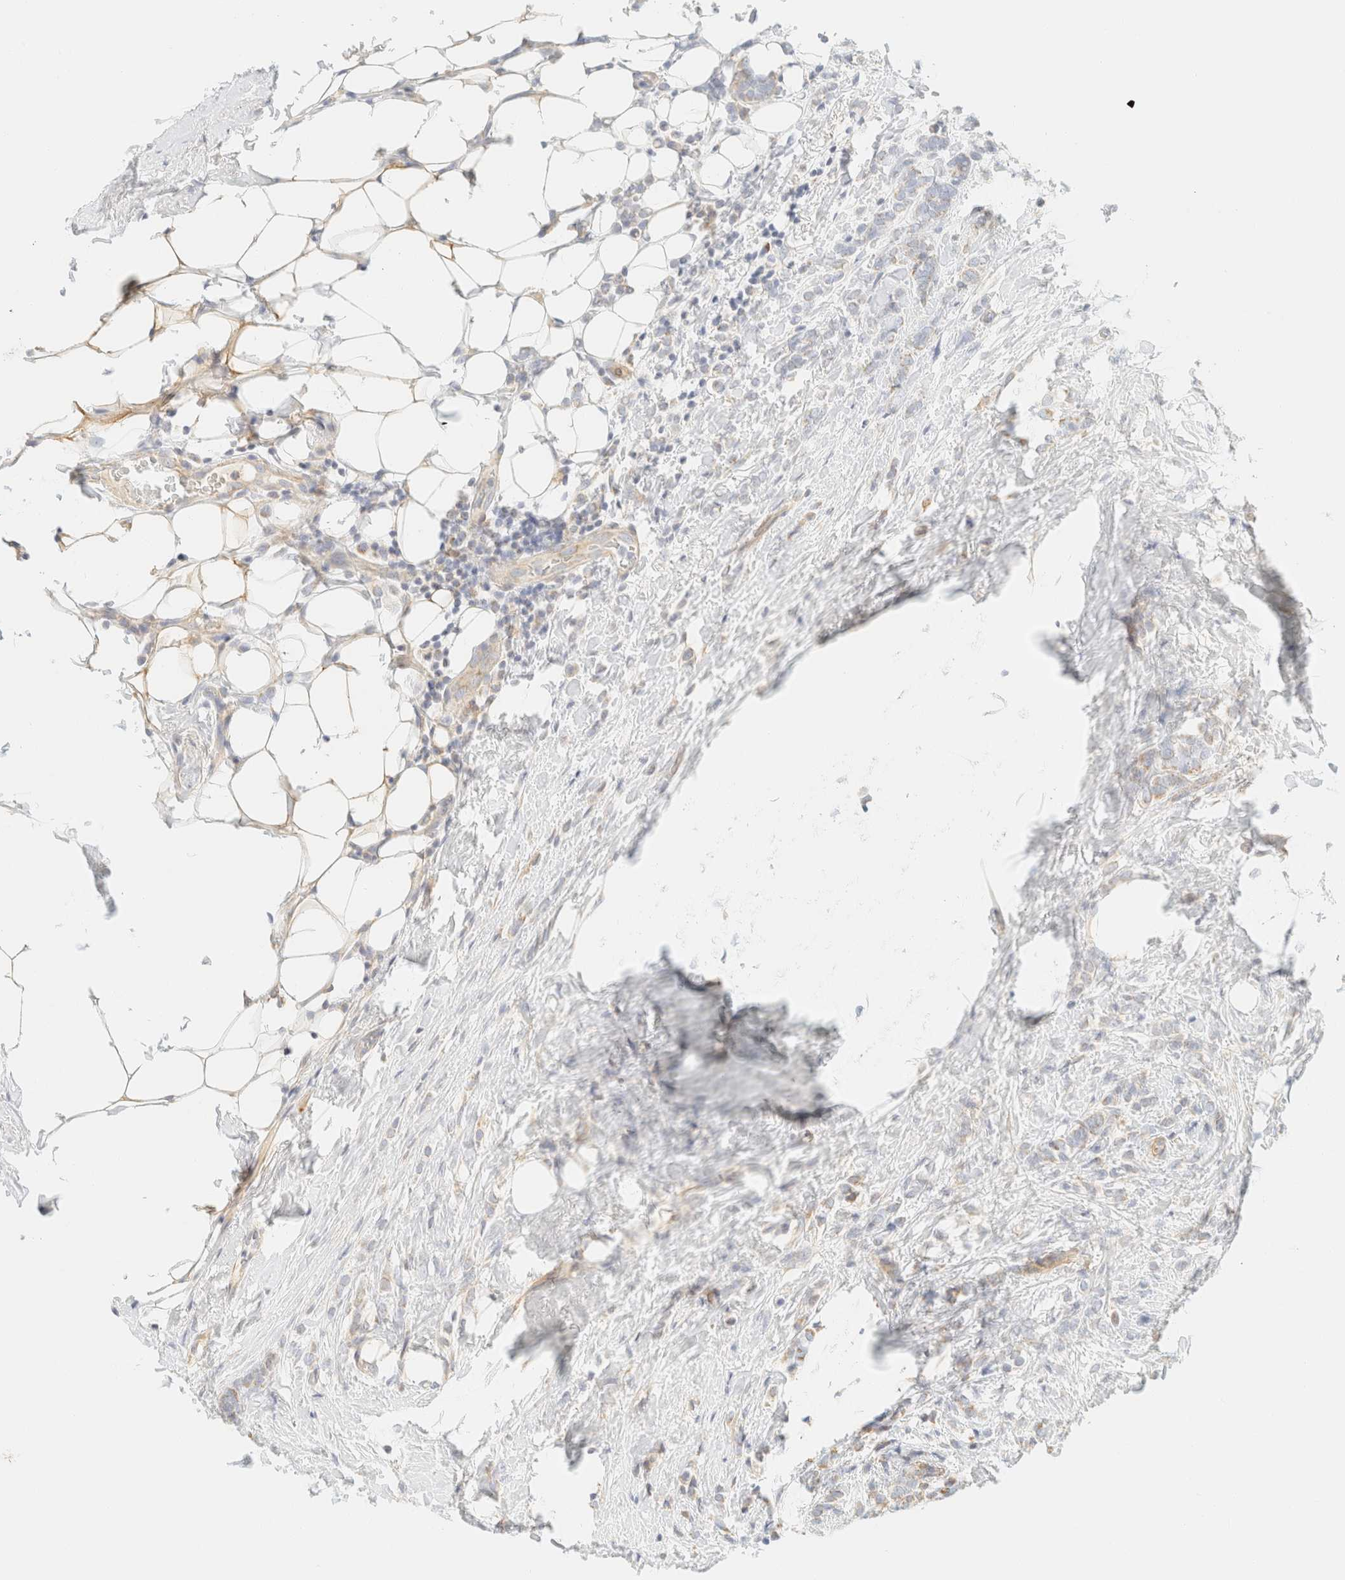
{"staining": {"intensity": "weak", "quantity": "<25%", "location": "cytoplasmic/membranous"}, "tissue": "breast cancer", "cell_type": "Tumor cells", "image_type": "cancer", "snomed": [{"axis": "morphology", "description": "Lobular carcinoma"}, {"axis": "topography", "description": "Breast"}], "caption": "Breast lobular carcinoma was stained to show a protein in brown. There is no significant staining in tumor cells.", "gene": "MRM3", "patient": {"sex": "female", "age": 50}}